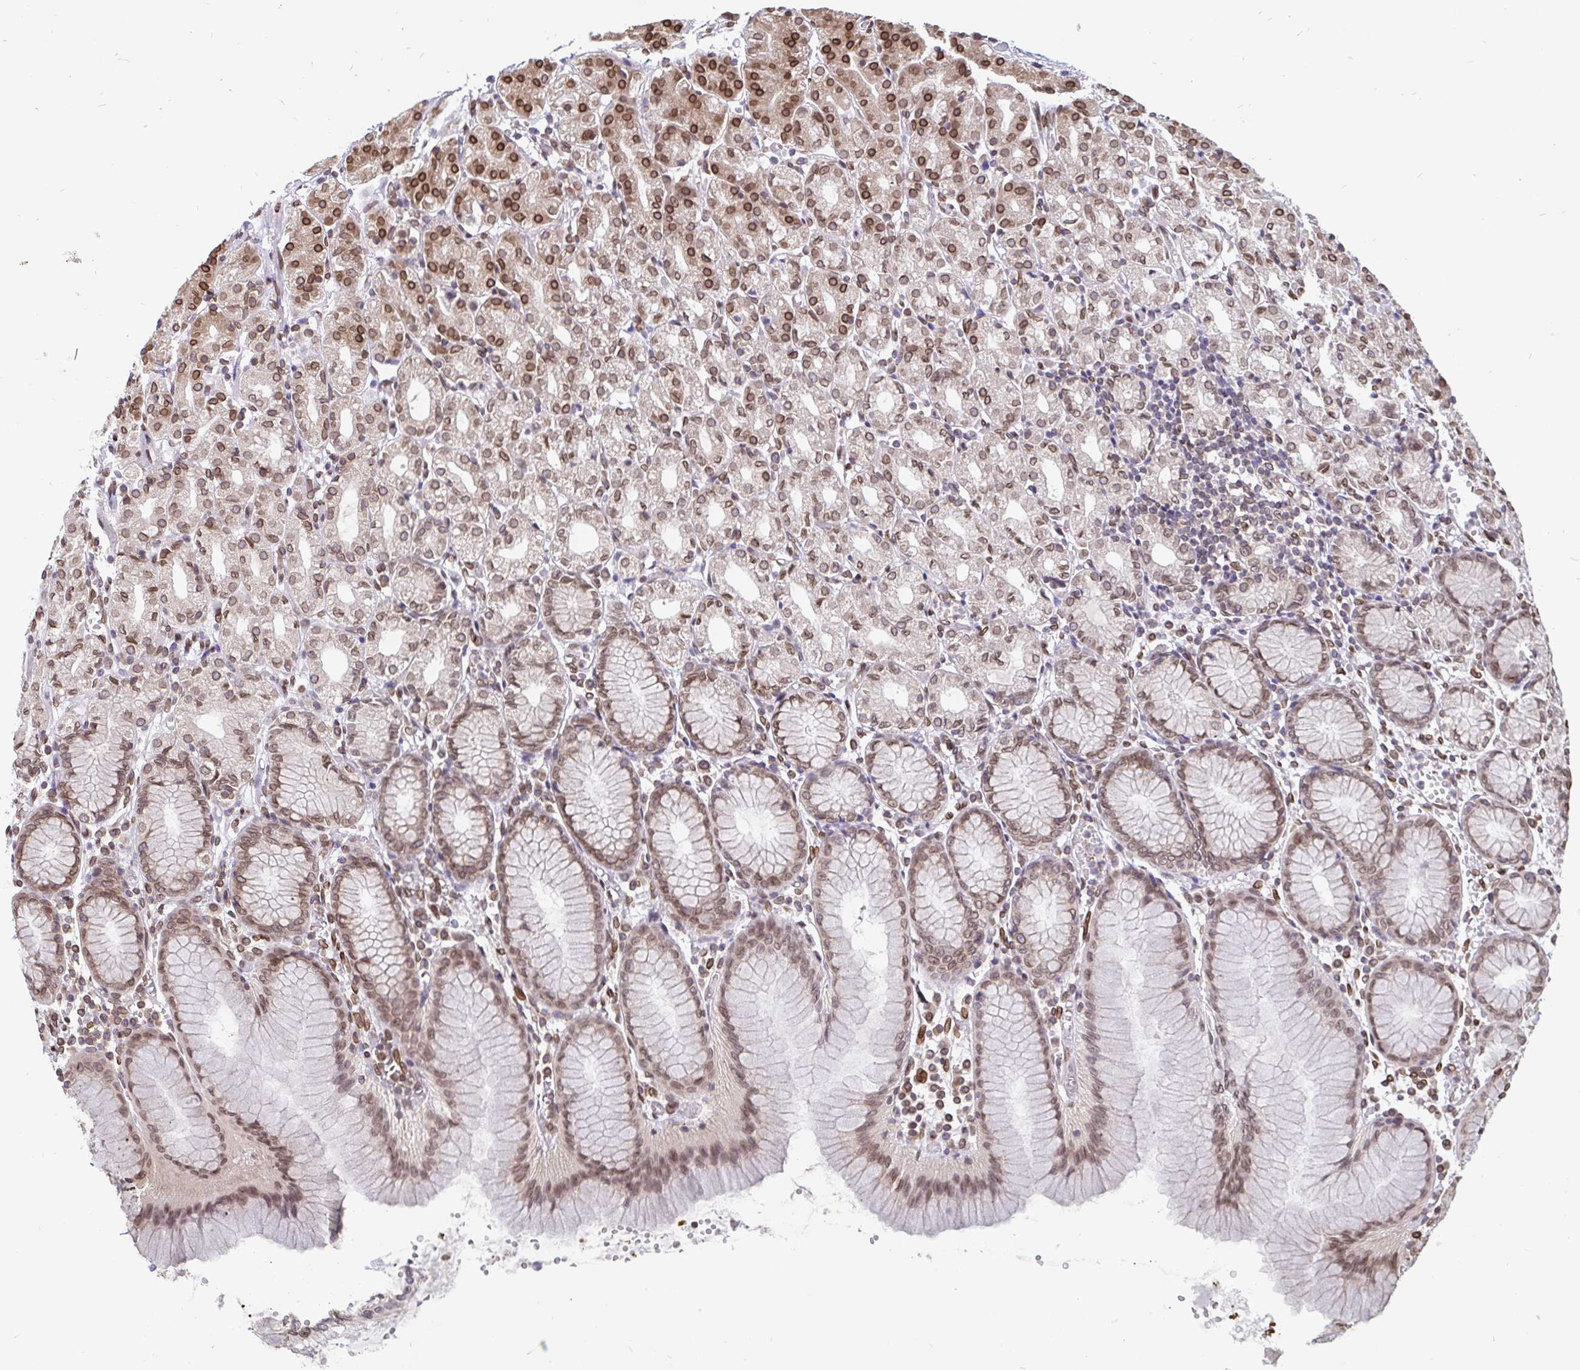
{"staining": {"intensity": "moderate", "quantity": "25%-75%", "location": "cytoplasmic/membranous,nuclear"}, "tissue": "stomach", "cell_type": "Glandular cells", "image_type": "normal", "snomed": [{"axis": "morphology", "description": "Normal tissue, NOS"}, {"axis": "topography", "description": "Stomach"}], "caption": "Immunohistochemistry (IHC) of normal human stomach displays medium levels of moderate cytoplasmic/membranous,nuclear expression in approximately 25%-75% of glandular cells. (DAB (3,3'-diaminobenzidine) IHC, brown staining for protein, blue staining for nuclei).", "gene": "EMD", "patient": {"sex": "female", "age": 57}}